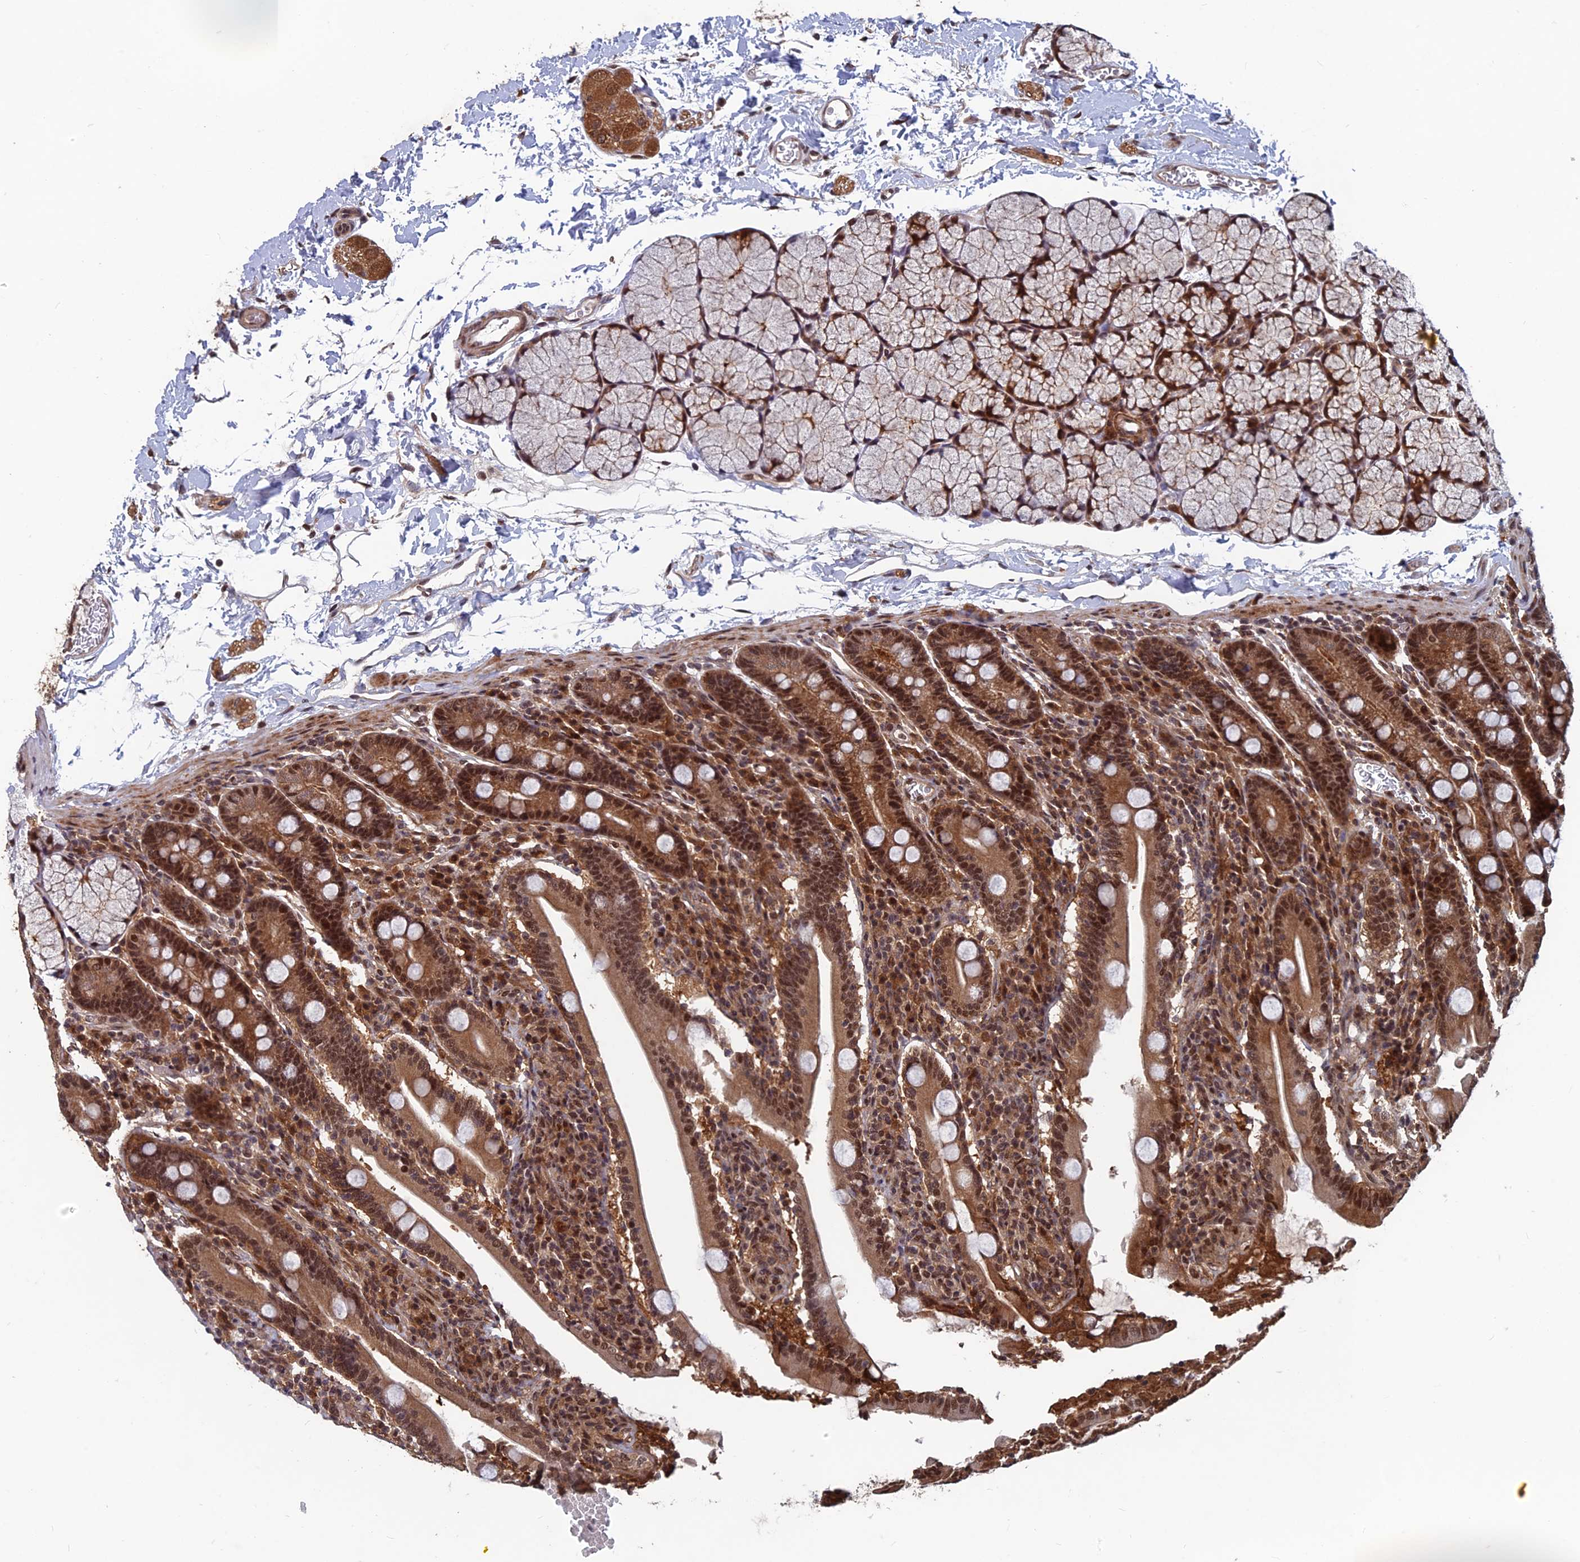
{"staining": {"intensity": "moderate", "quantity": ">75%", "location": "cytoplasmic/membranous,nuclear"}, "tissue": "duodenum", "cell_type": "Glandular cells", "image_type": "normal", "snomed": [{"axis": "morphology", "description": "Normal tissue, NOS"}, {"axis": "topography", "description": "Duodenum"}], "caption": "A medium amount of moderate cytoplasmic/membranous,nuclear positivity is seen in about >75% of glandular cells in normal duodenum. The protein of interest is shown in brown color, while the nuclei are stained blue.", "gene": "FAM53C", "patient": {"sex": "male", "age": 35}}